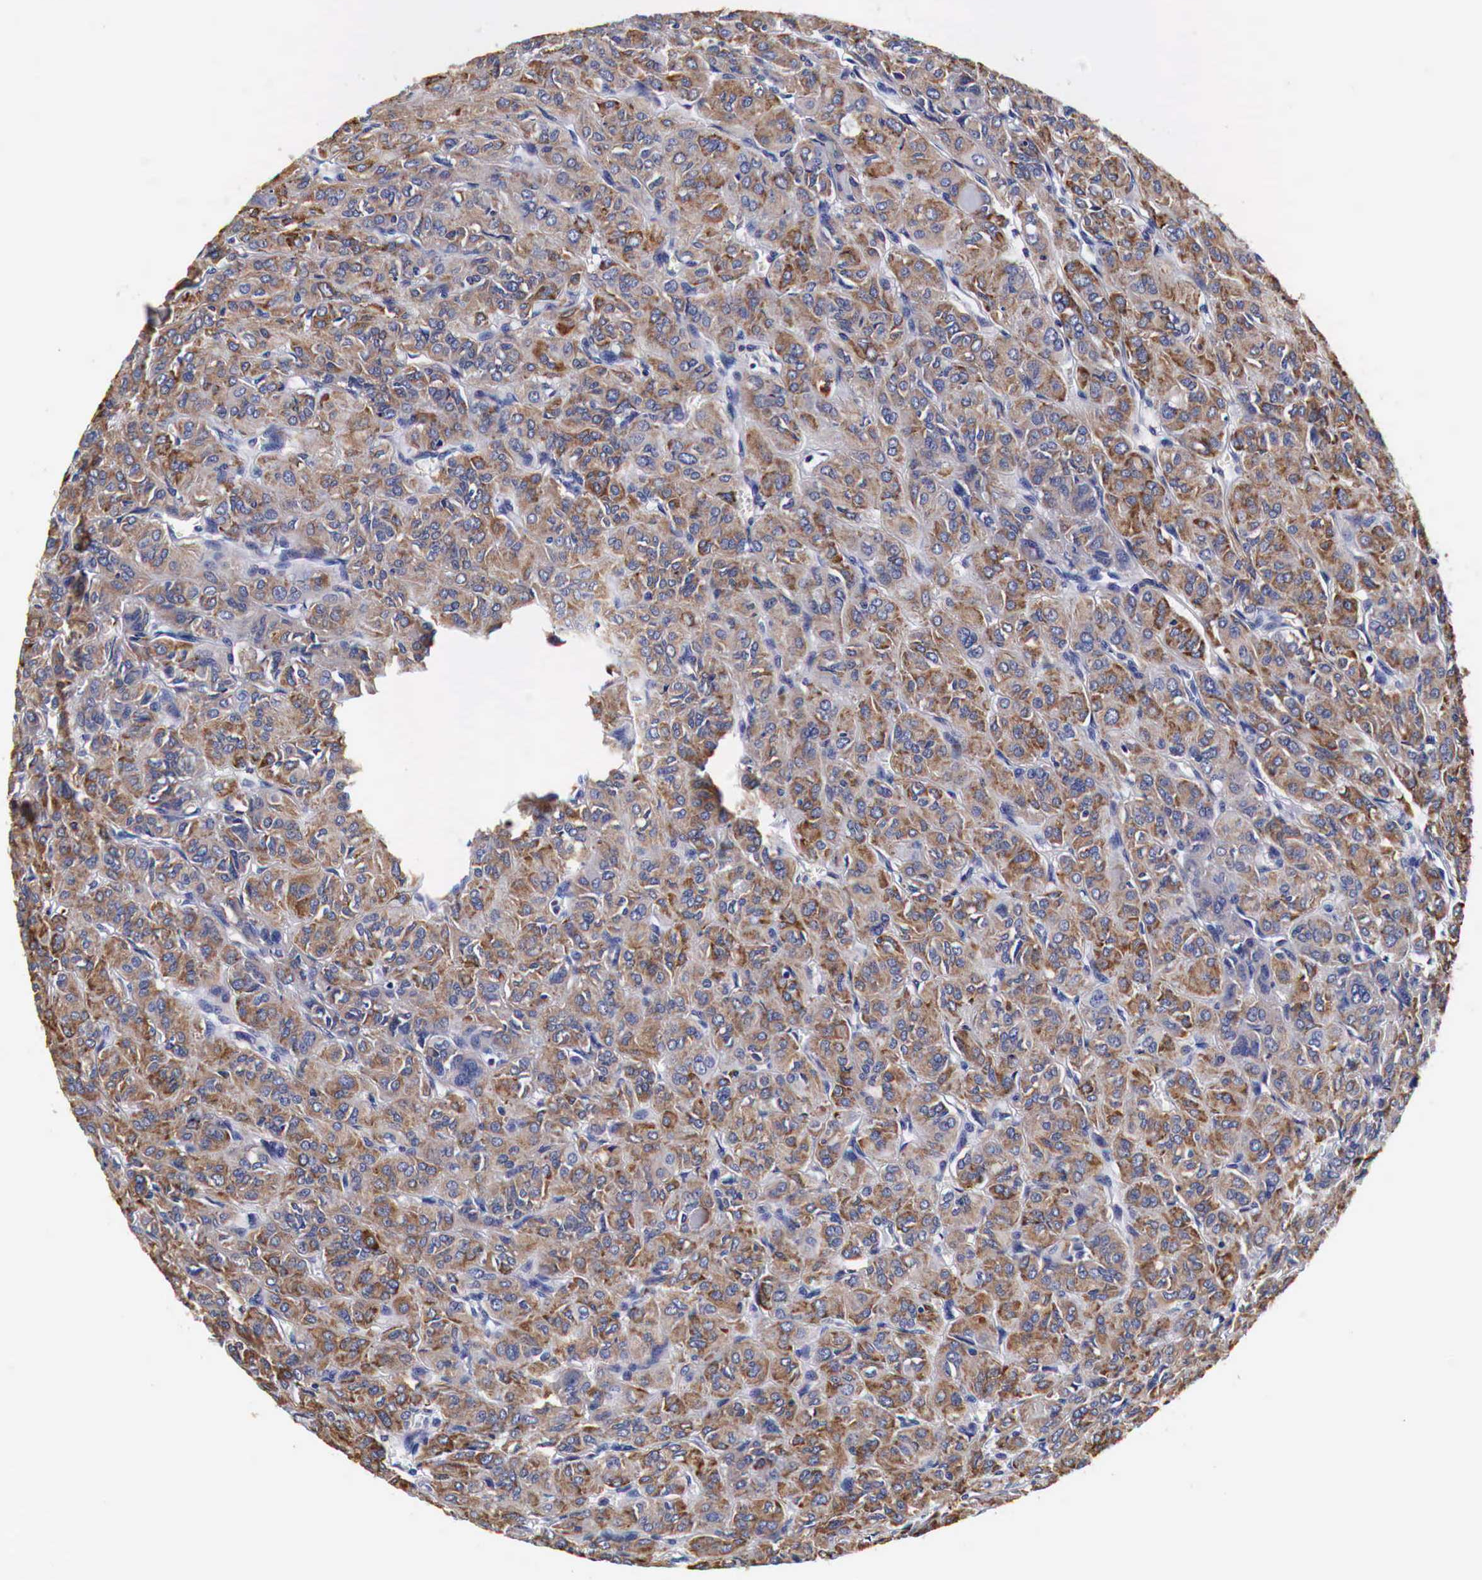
{"staining": {"intensity": "moderate", "quantity": ">75%", "location": "nuclear"}, "tissue": "thyroid cancer", "cell_type": "Tumor cells", "image_type": "cancer", "snomed": [{"axis": "morphology", "description": "Follicular adenoma carcinoma, NOS"}, {"axis": "topography", "description": "Thyroid gland"}], "caption": "Human thyroid cancer stained for a protein (brown) reveals moderate nuclear positive positivity in approximately >75% of tumor cells.", "gene": "CKAP4", "patient": {"sex": "female", "age": 71}}